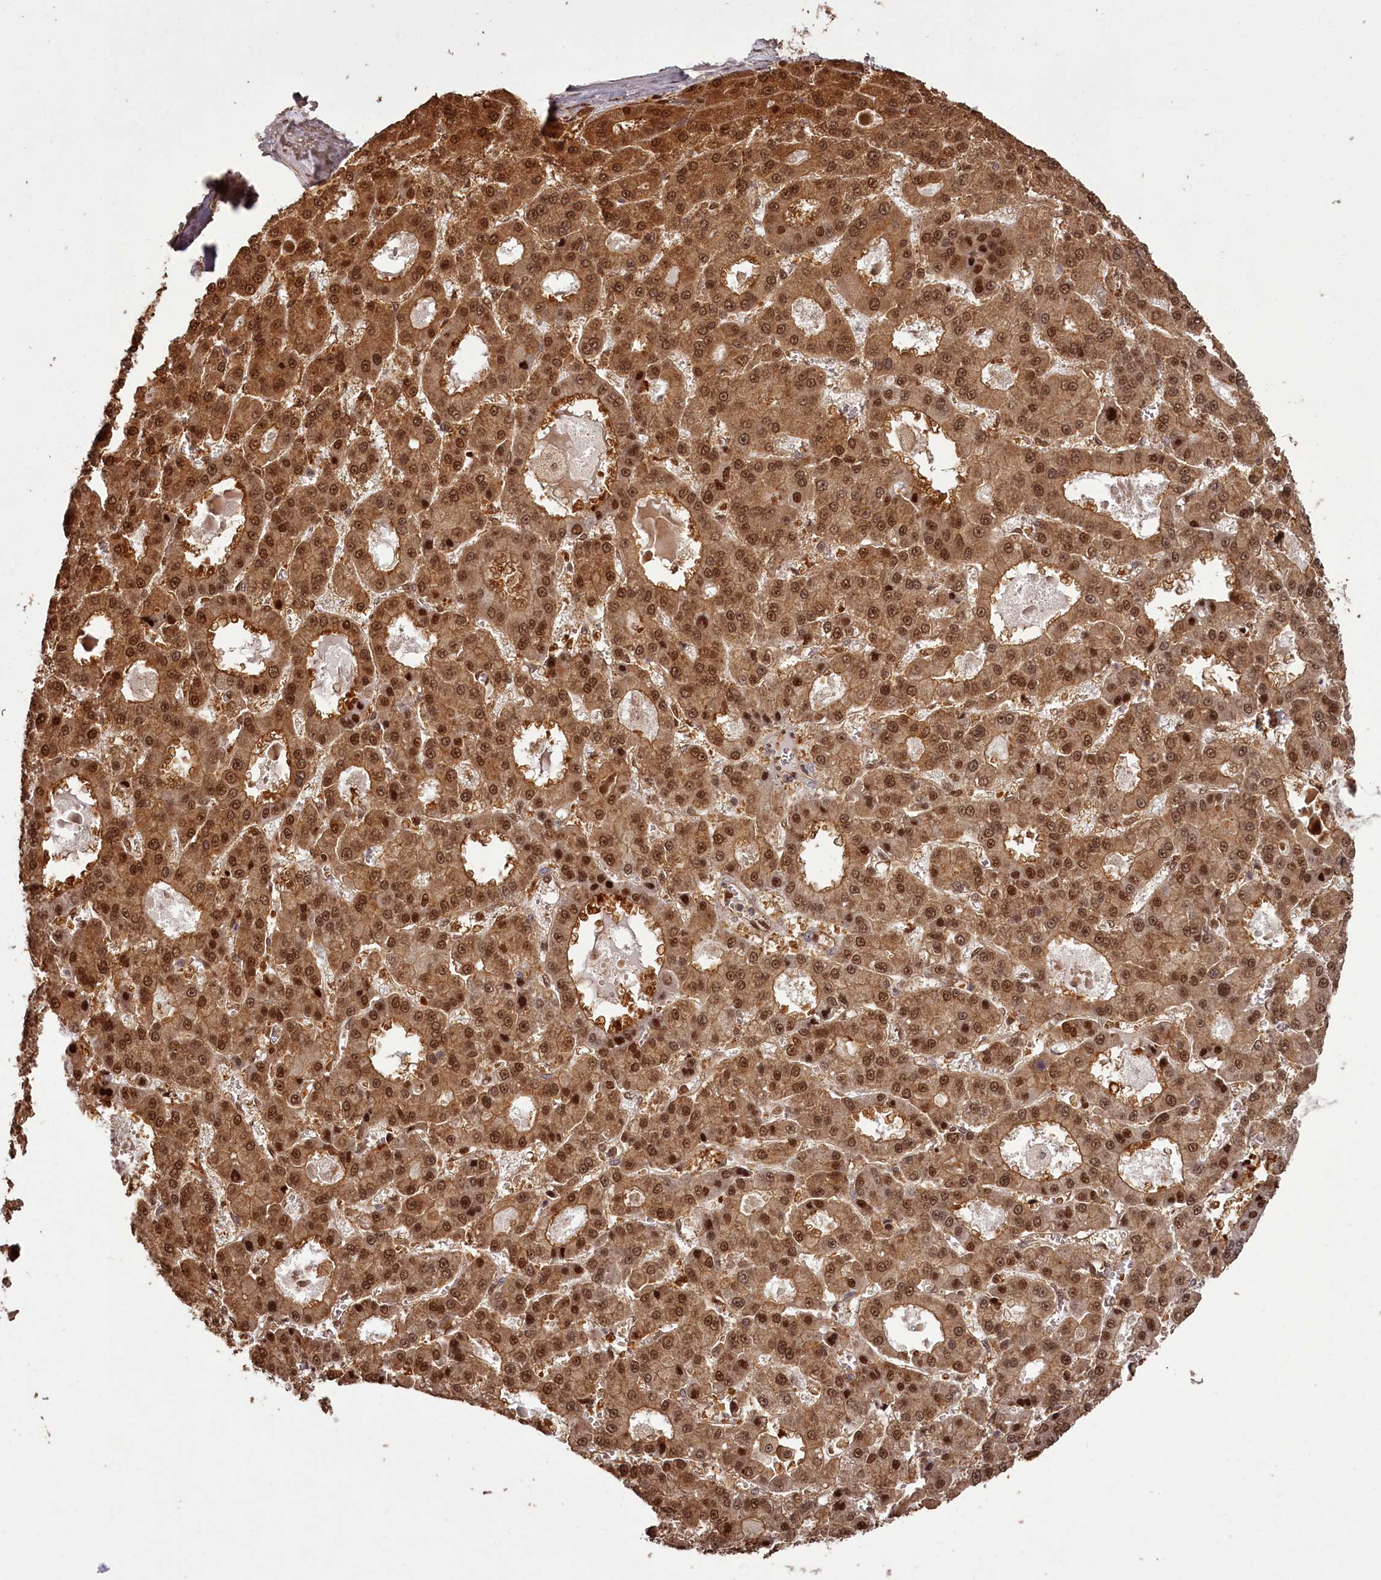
{"staining": {"intensity": "strong", "quantity": ">75%", "location": "cytoplasmic/membranous,nuclear"}, "tissue": "liver cancer", "cell_type": "Tumor cells", "image_type": "cancer", "snomed": [{"axis": "morphology", "description": "Carcinoma, Hepatocellular, NOS"}, {"axis": "topography", "description": "Liver"}], "caption": "Brown immunohistochemical staining in human liver cancer (hepatocellular carcinoma) shows strong cytoplasmic/membranous and nuclear positivity in about >75% of tumor cells.", "gene": "NPRL2", "patient": {"sex": "male", "age": 70}}